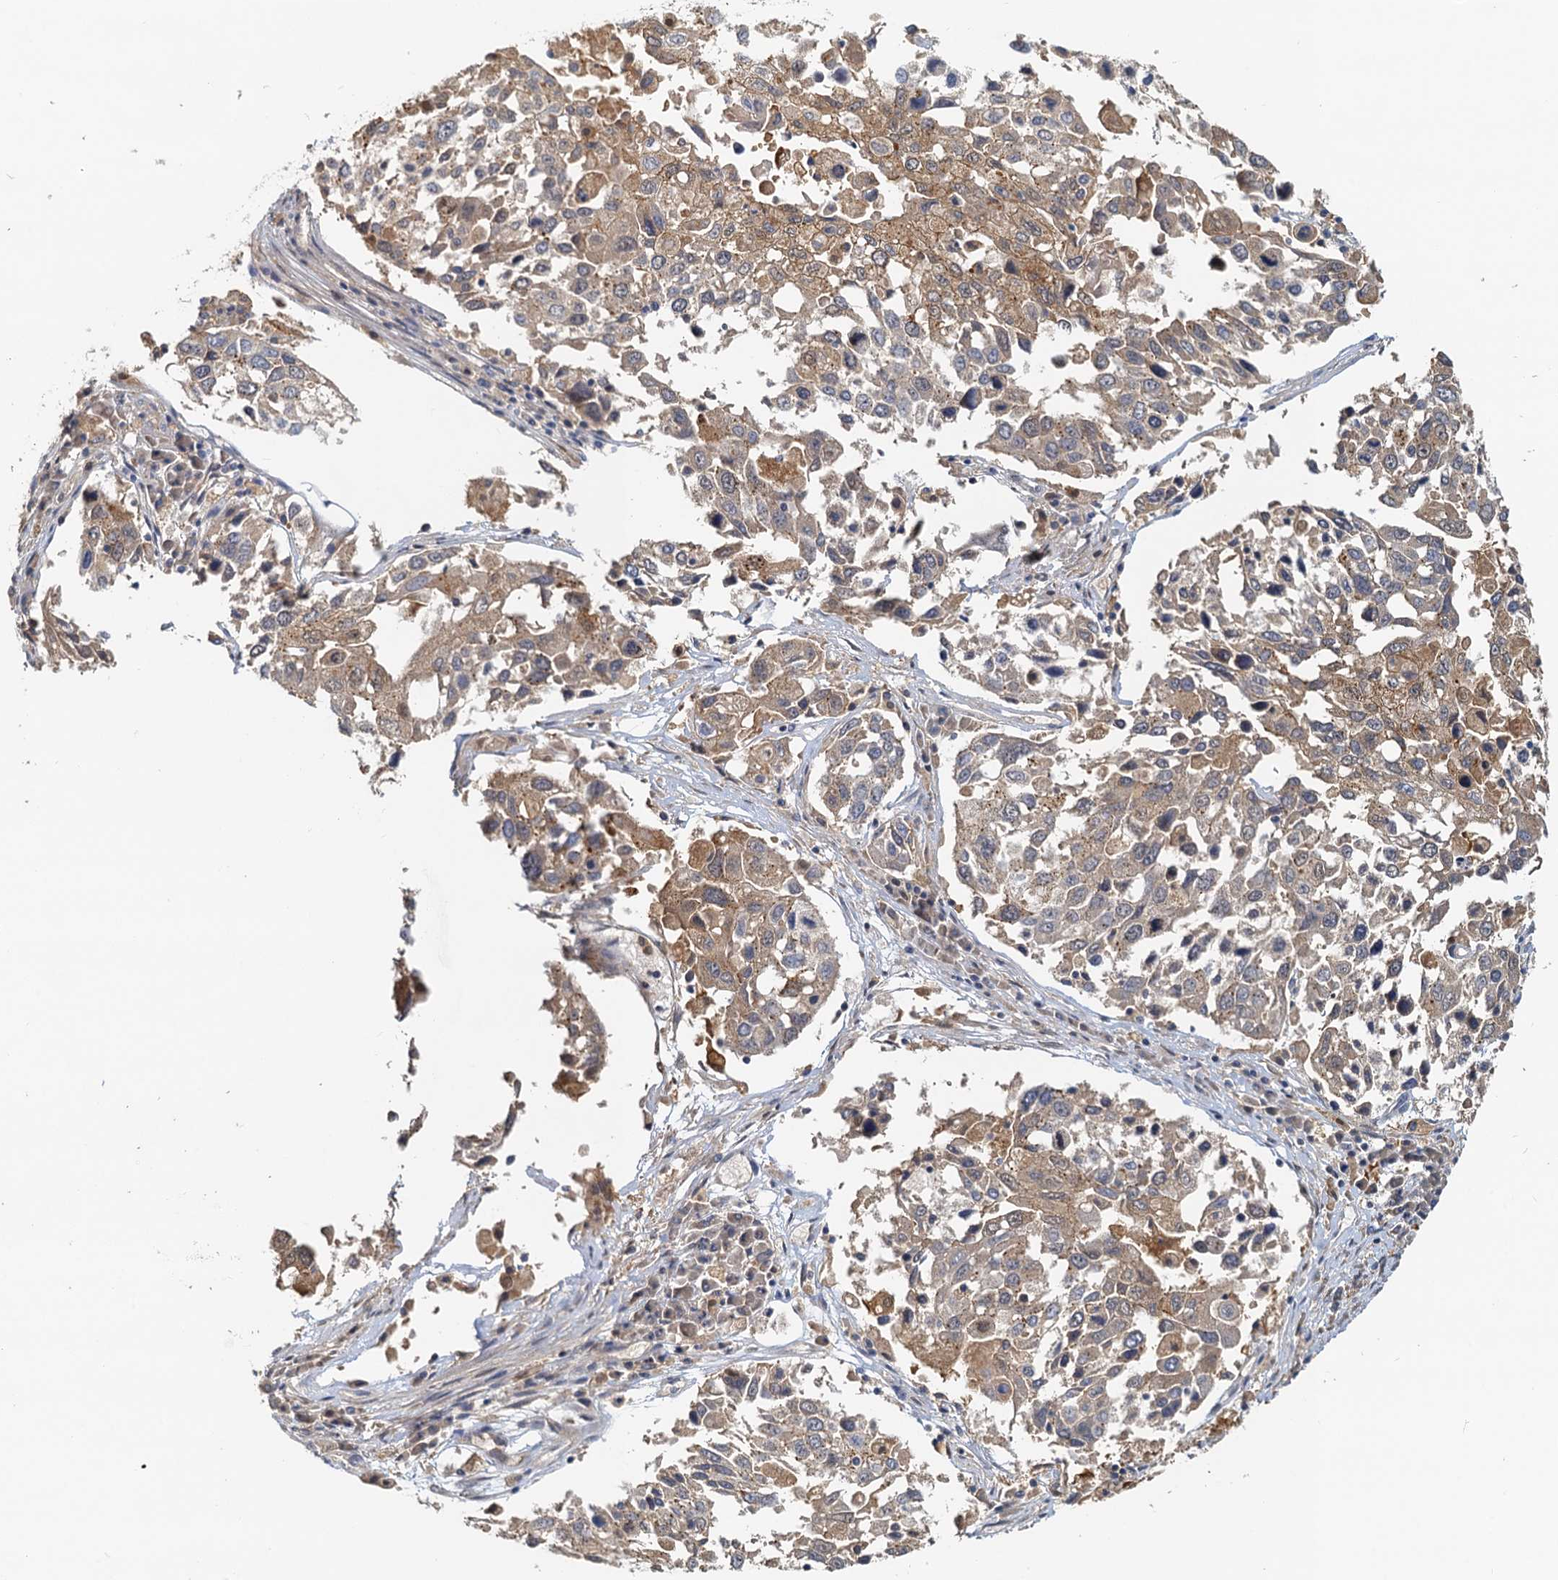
{"staining": {"intensity": "moderate", "quantity": "25%-75%", "location": "cytoplasmic/membranous"}, "tissue": "lung cancer", "cell_type": "Tumor cells", "image_type": "cancer", "snomed": [{"axis": "morphology", "description": "Squamous cell carcinoma, NOS"}, {"axis": "topography", "description": "Lung"}], "caption": "DAB immunohistochemical staining of human lung cancer reveals moderate cytoplasmic/membranous protein staining in about 25%-75% of tumor cells.", "gene": "TOLLIP", "patient": {"sex": "male", "age": 65}}